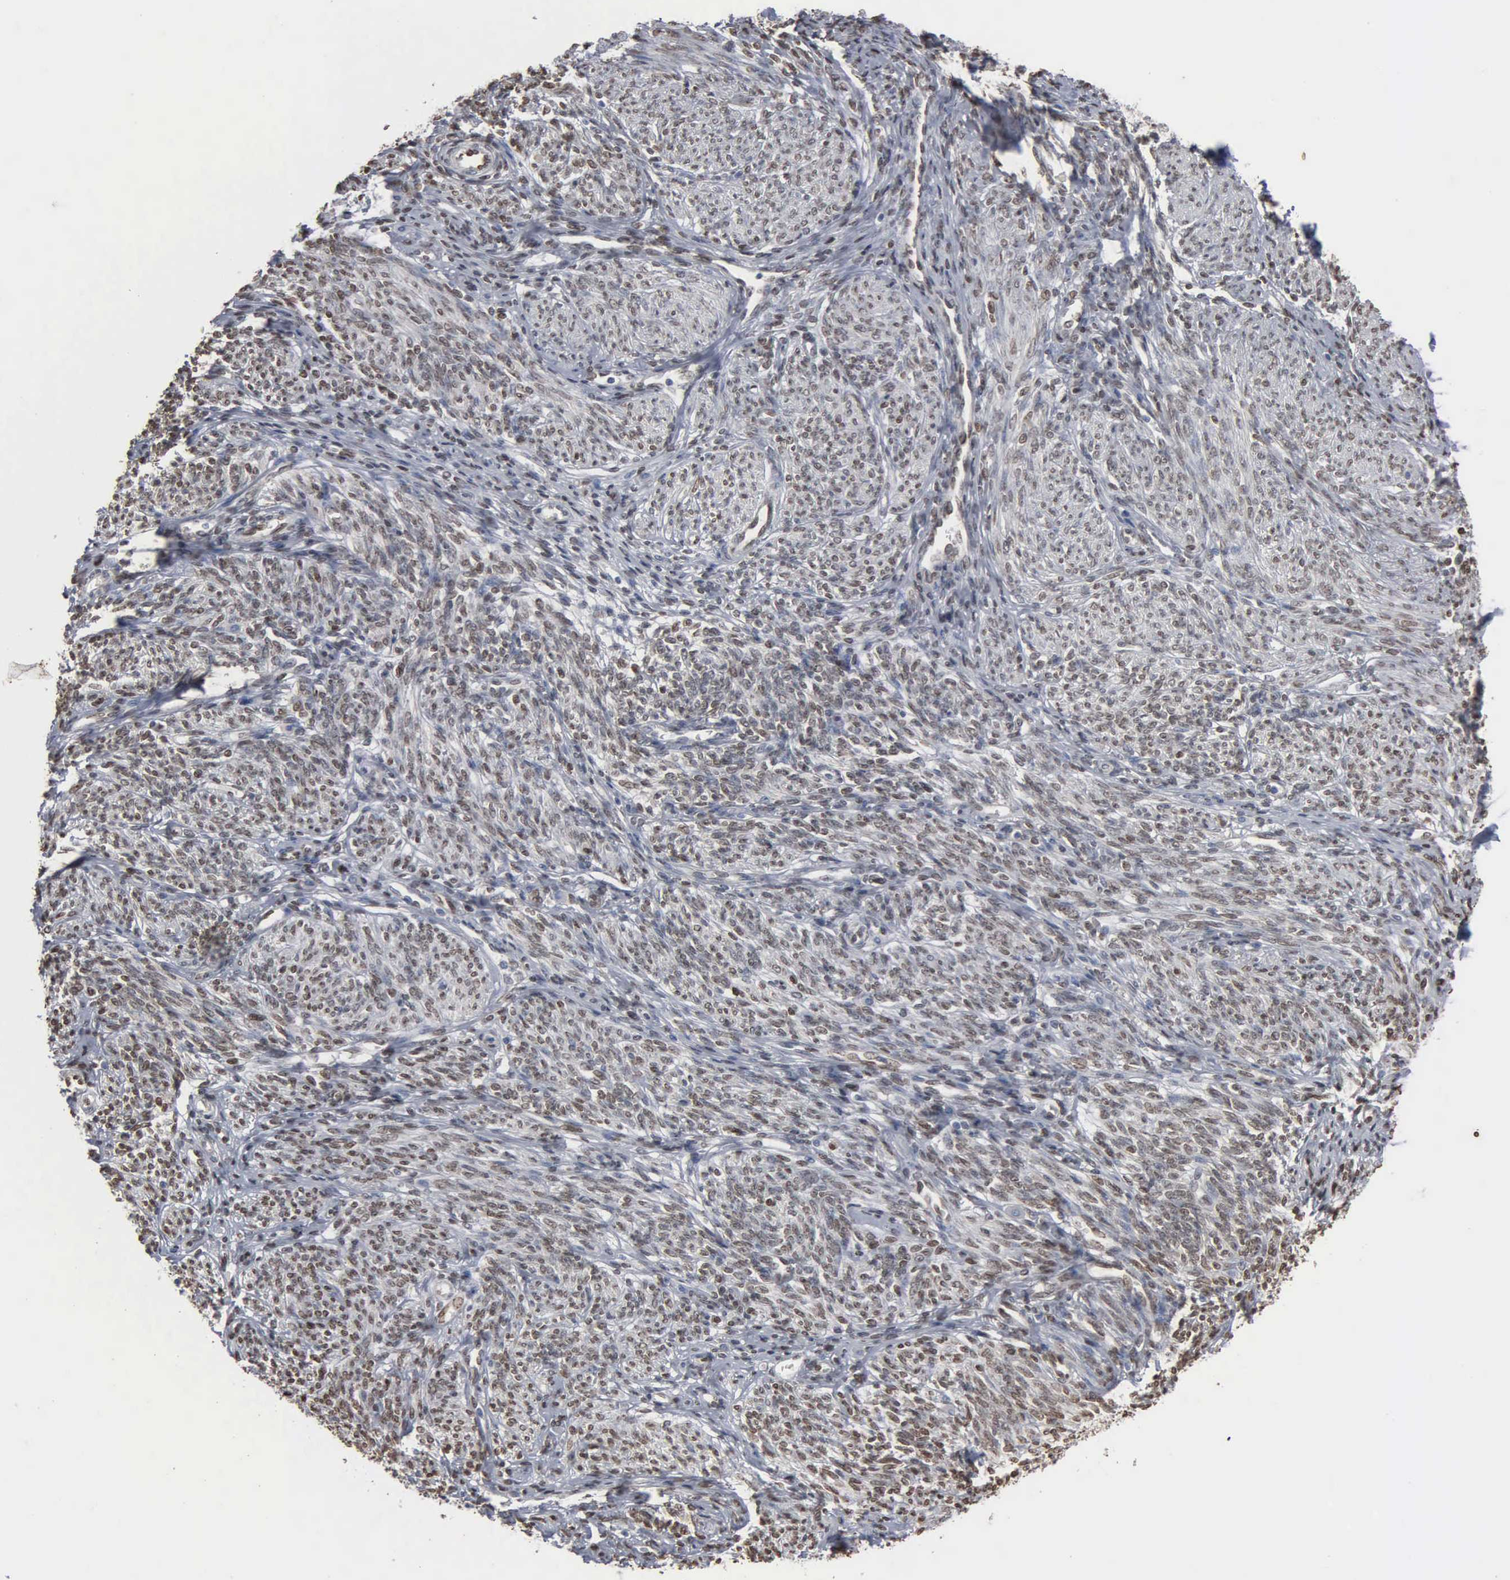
{"staining": {"intensity": "negative", "quantity": "none", "location": "none"}, "tissue": "endometrium", "cell_type": "Cells in endometrial stroma", "image_type": "normal", "snomed": [{"axis": "morphology", "description": "Normal tissue, NOS"}, {"axis": "topography", "description": "Endometrium"}], "caption": "Immunohistochemistry (IHC) micrograph of unremarkable endometrium stained for a protein (brown), which reveals no staining in cells in endometrial stroma.", "gene": "FGF2", "patient": {"sex": "female", "age": 82}}